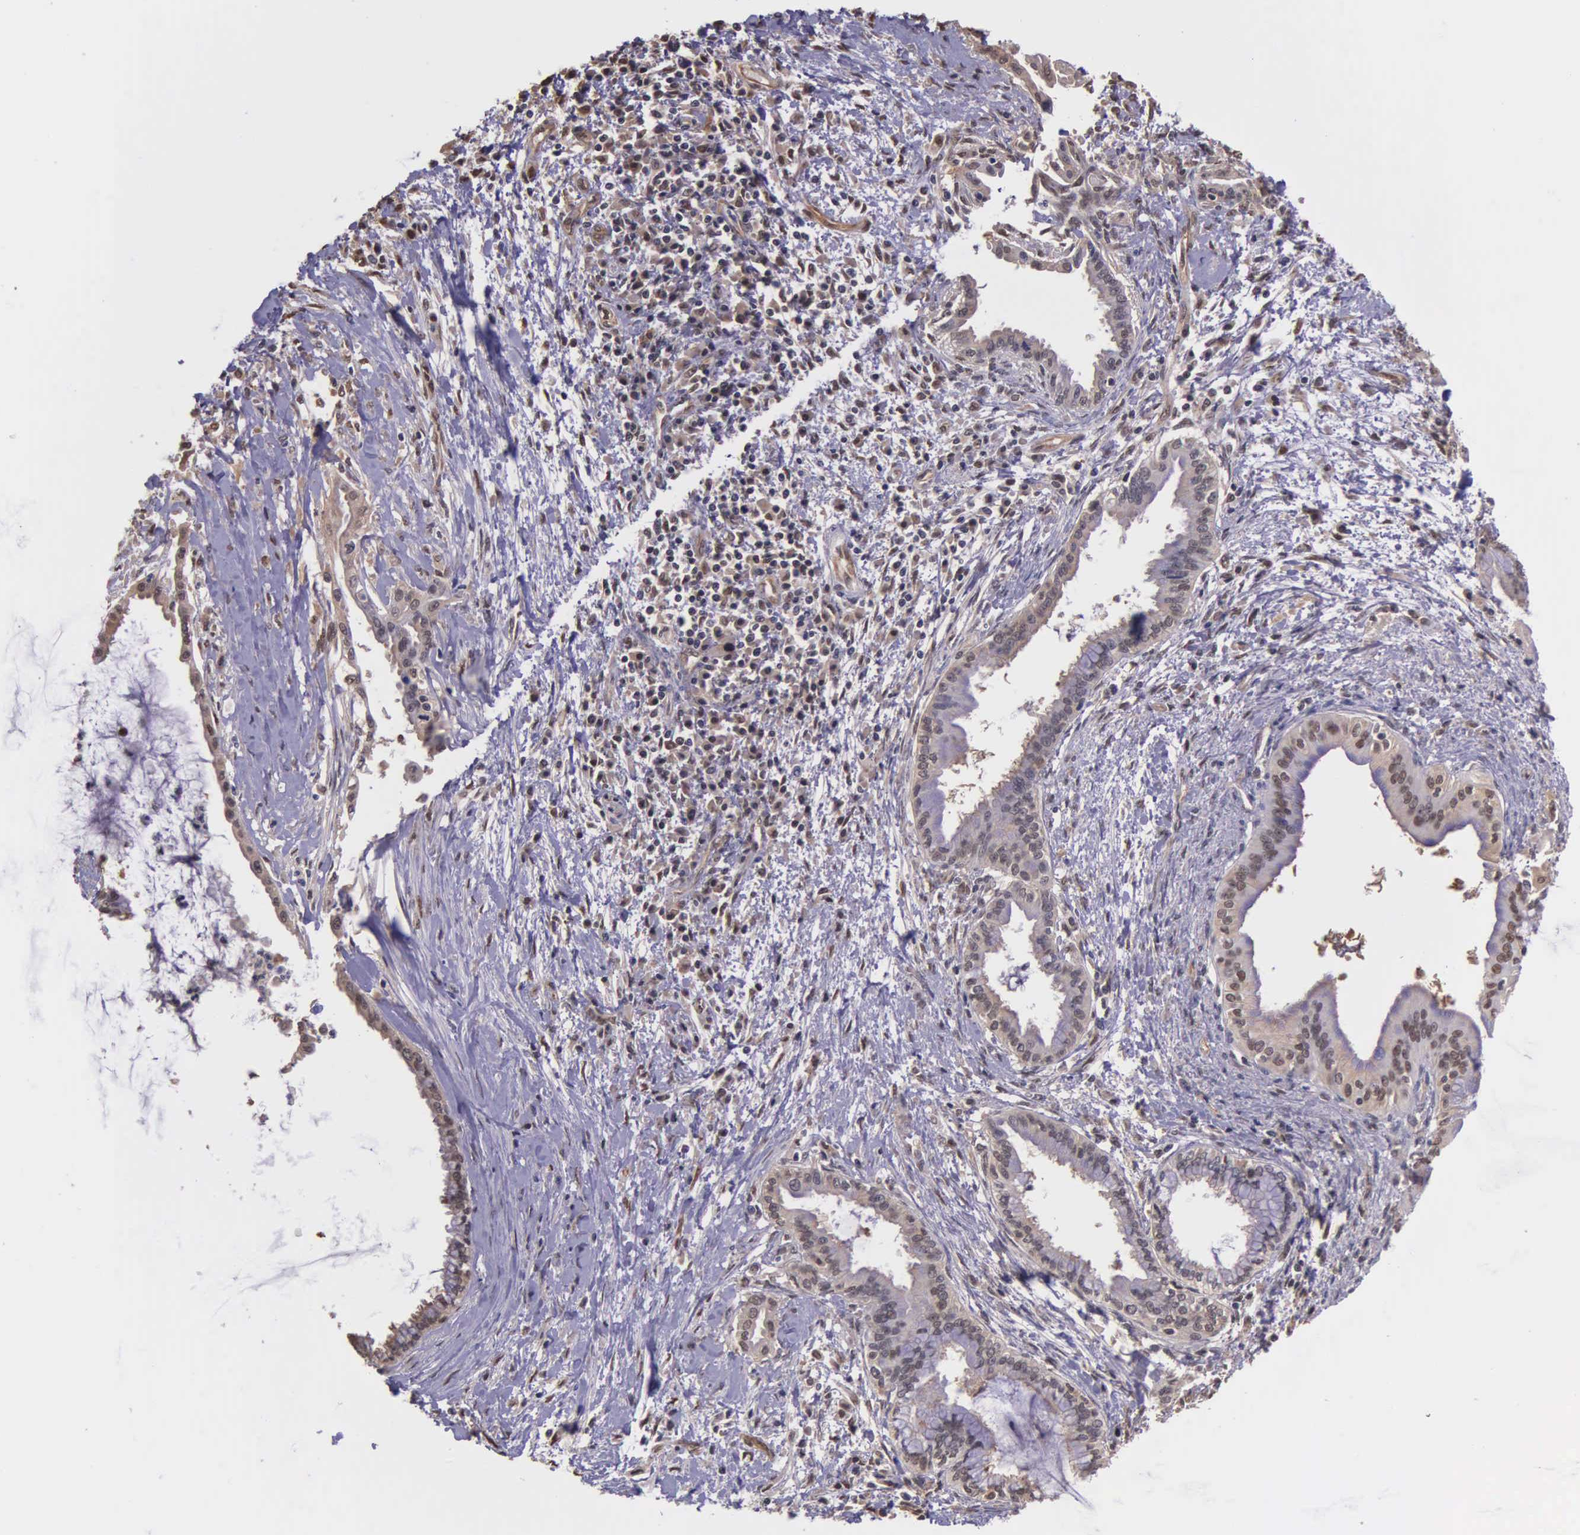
{"staining": {"intensity": "weak", "quantity": "25%-75%", "location": "cytoplasmic/membranous,nuclear"}, "tissue": "pancreatic cancer", "cell_type": "Tumor cells", "image_type": "cancer", "snomed": [{"axis": "morphology", "description": "Adenocarcinoma, NOS"}, {"axis": "topography", "description": "Pancreas"}], "caption": "Weak cytoplasmic/membranous and nuclear protein staining is seen in approximately 25%-75% of tumor cells in adenocarcinoma (pancreatic).", "gene": "PSMC1", "patient": {"sex": "female", "age": 64}}